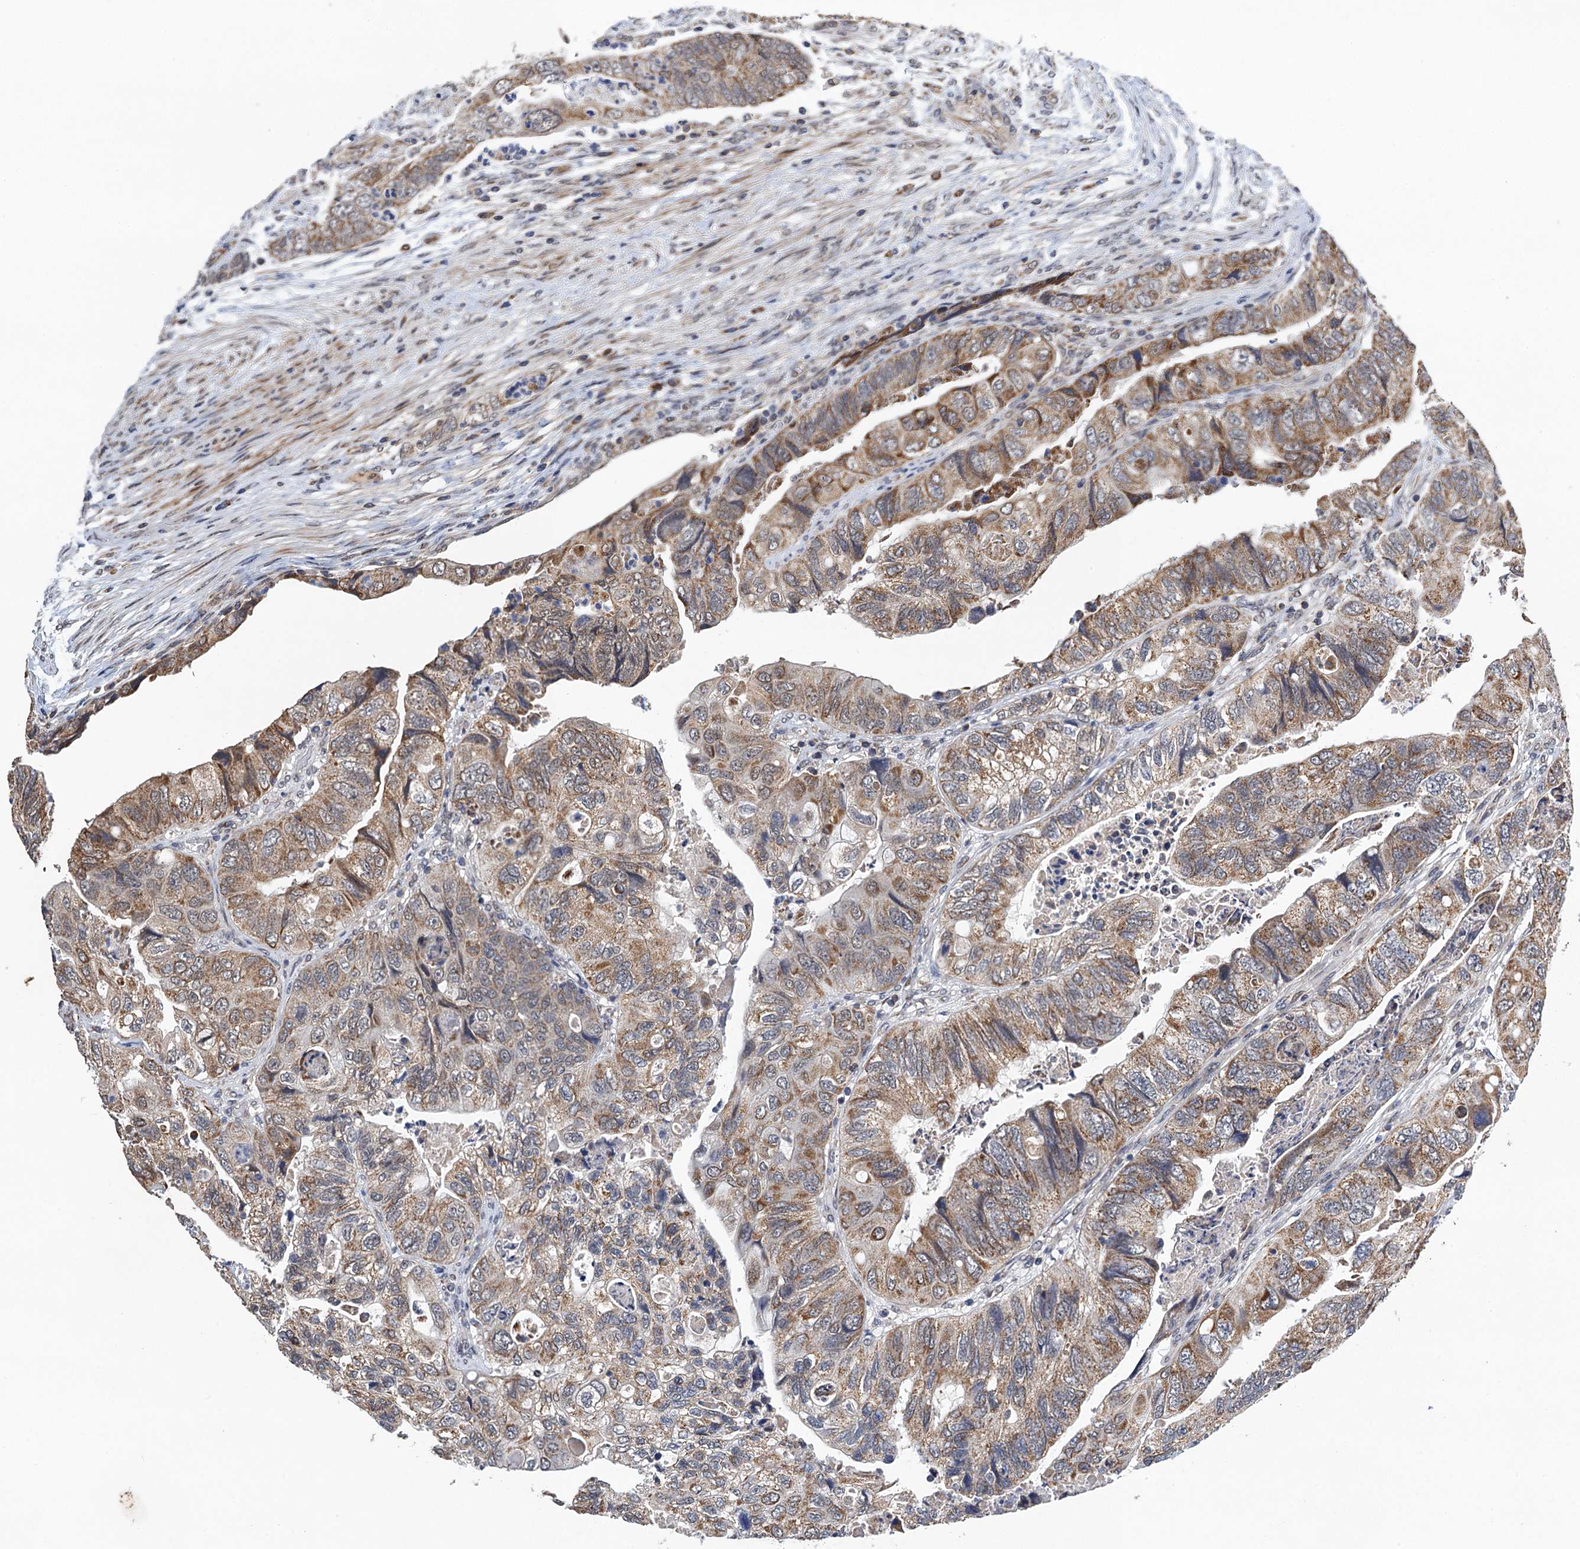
{"staining": {"intensity": "moderate", "quantity": ">75%", "location": "cytoplasmic/membranous"}, "tissue": "colorectal cancer", "cell_type": "Tumor cells", "image_type": "cancer", "snomed": [{"axis": "morphology", "description": "Adenocarcinoma, NOS"}, {"axis": "topography", "description": "Rectum"}], "caption": "Immunohistochemistry (IHC) of colorectal adenocarcinoma reveals medium levels of moderate cytoplasmic/membranous staining in approximately >75% of tumor cells. (DAB (3,3'-diaminobenzidine) = brown stain, brightfield microscopy at high magnification).", "gene": "CMPK2", "patient": {"sex": "male", "age": 63}}